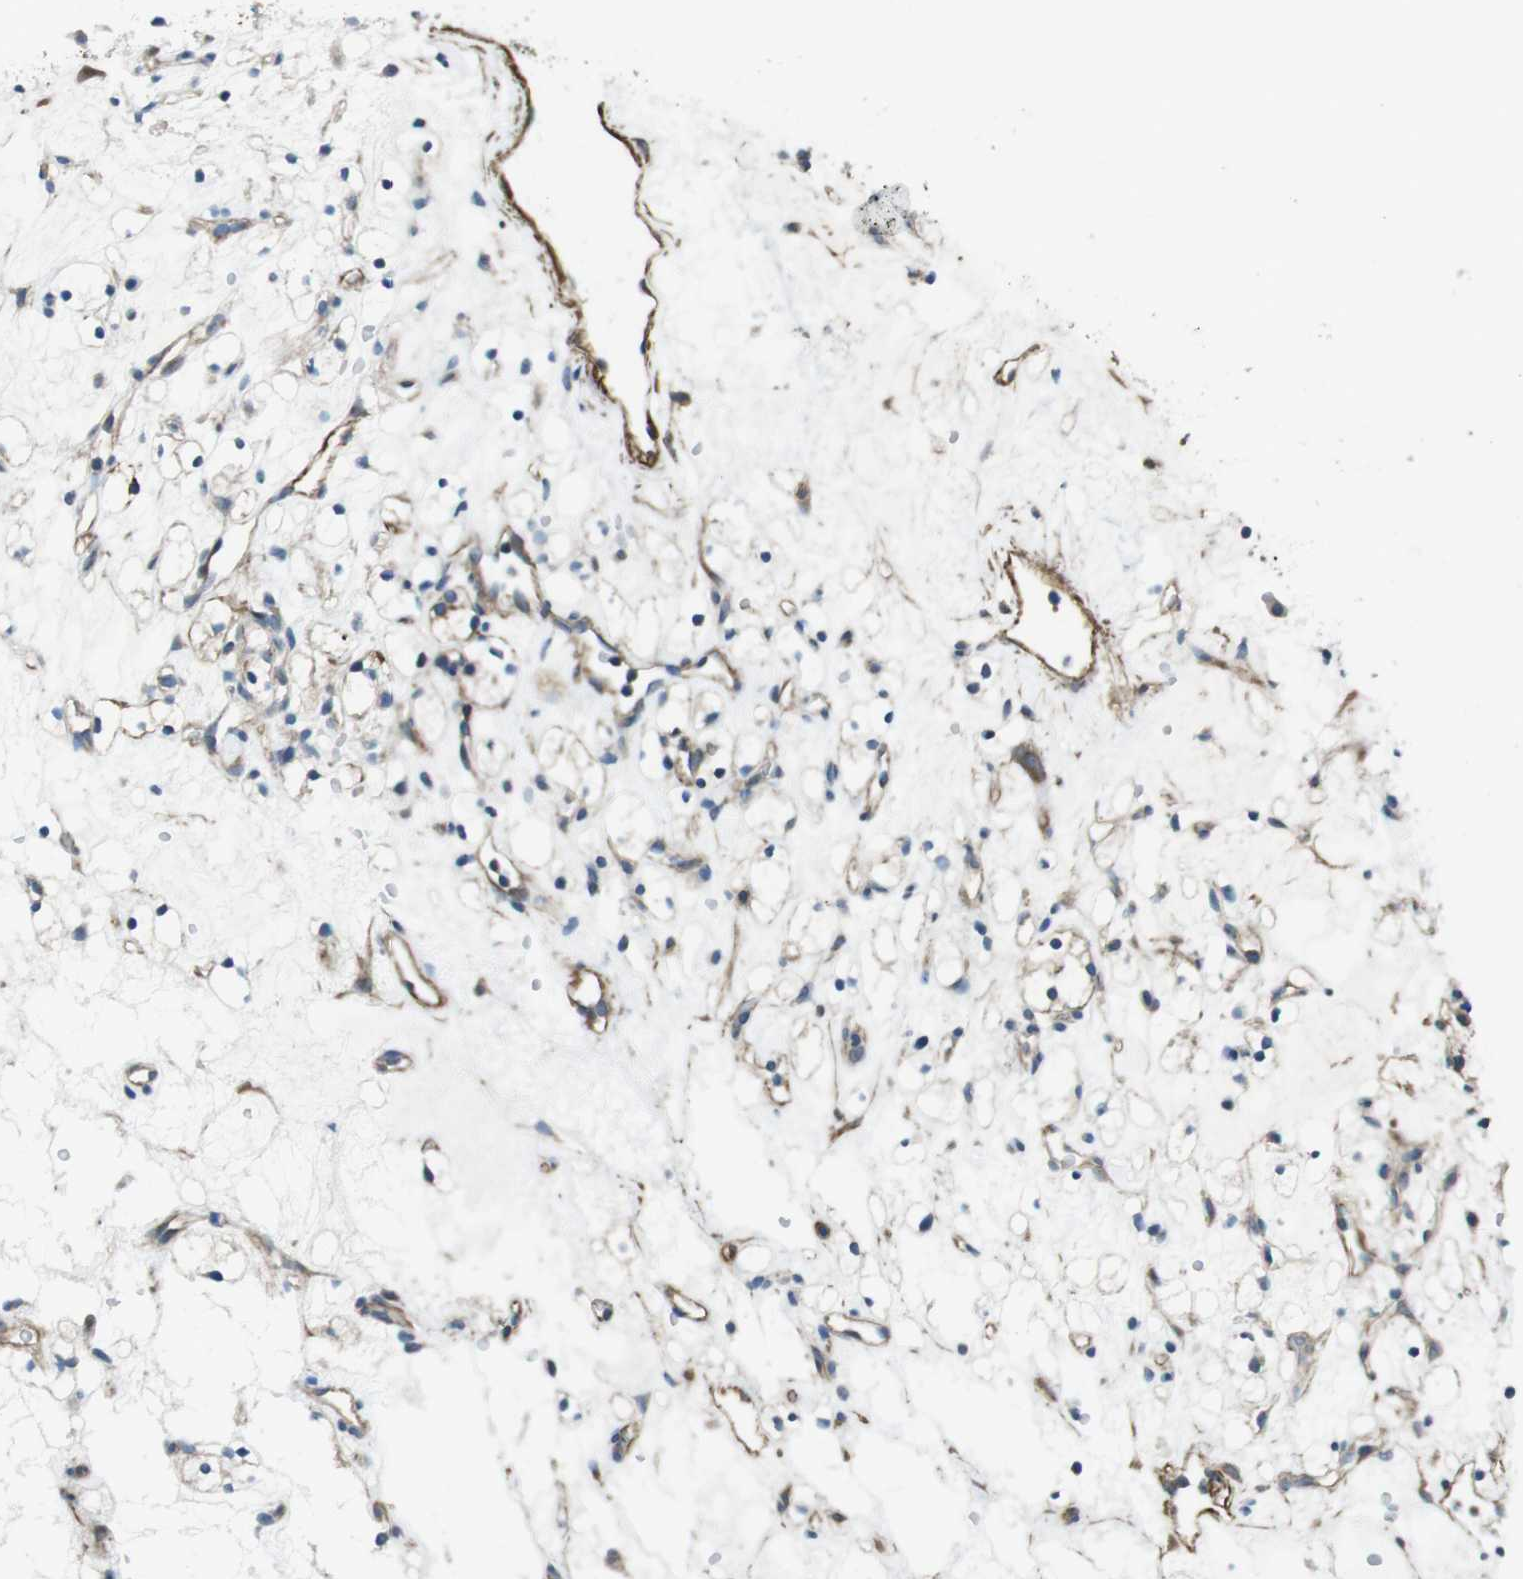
{"staining": {"intensity": "moderate", "quantity": "25%-75%", "location": "cytoplasmic/membranous"}, "tissue": "renal cancer", "cell_type": "Tumor cells", "image_type": "cancer", "snomed": [{"axis": "morphology", "description": "Adenocarcinoma, NOS"}, {"axis": "topography", "description": "Kidney"}], "caption": "A high-resolution micrograph shows IHC staining of renal cancer (adenocarcinoma), which displays moderate cytoplasmic/membranous expression in approximately 25%-75% of tumor cells.", "gene": "FAM174B", "patient": {"sex": "female", "age": 60}}